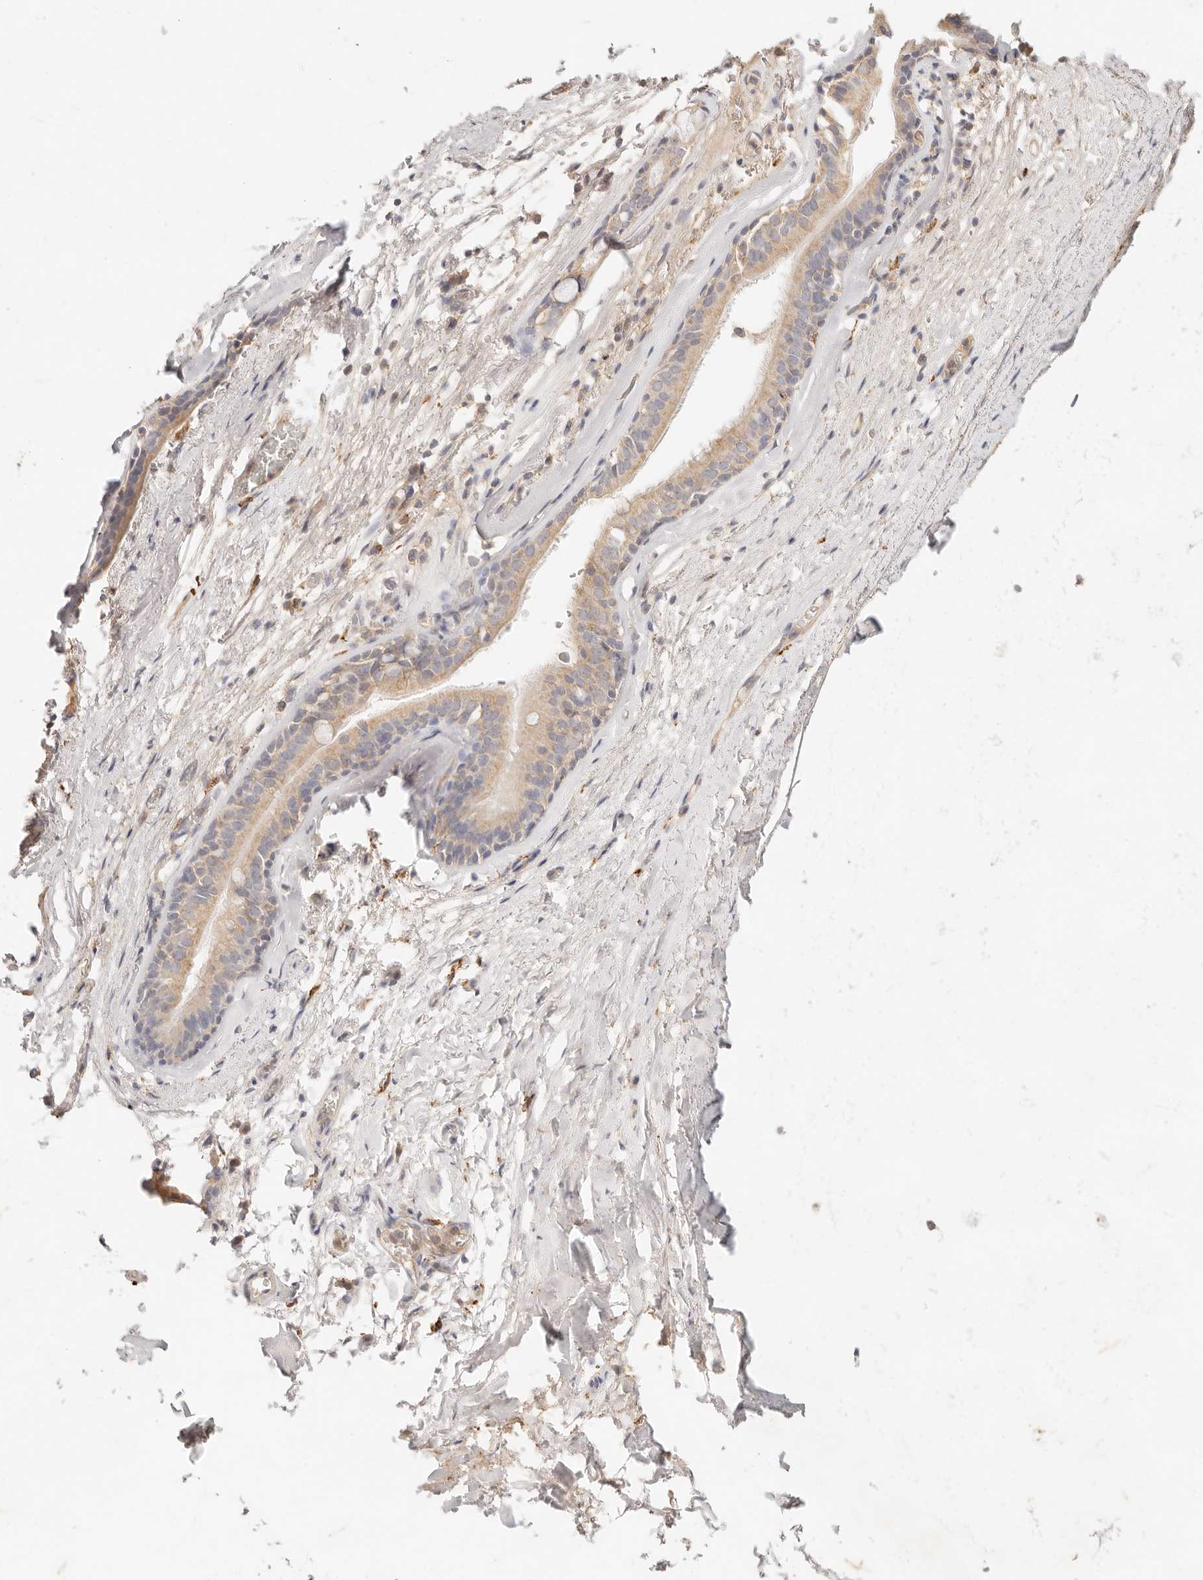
{"staining": {"intensity": "weak", "quantity": ">75%", "location": "cytoplasmic/membranous"}, "tissue": "bronchus", "cell_type": "Respiratory epithelial cells", "image_type": "normal", "snomed": [{"axis": "morphology", "description": "Normal tissue, NOS"}, {"axis": "topography", "description": "Cartilage tissue"}], "caption": "Immunohistochemical staining of unremarkable bronchus reveals >75% levels of weak cytoplasmic/membranous protein staining in about >75% of respiratory epithelial cells.", "gene": "HK2", "patient": {"sex": "female", "age": 63}}